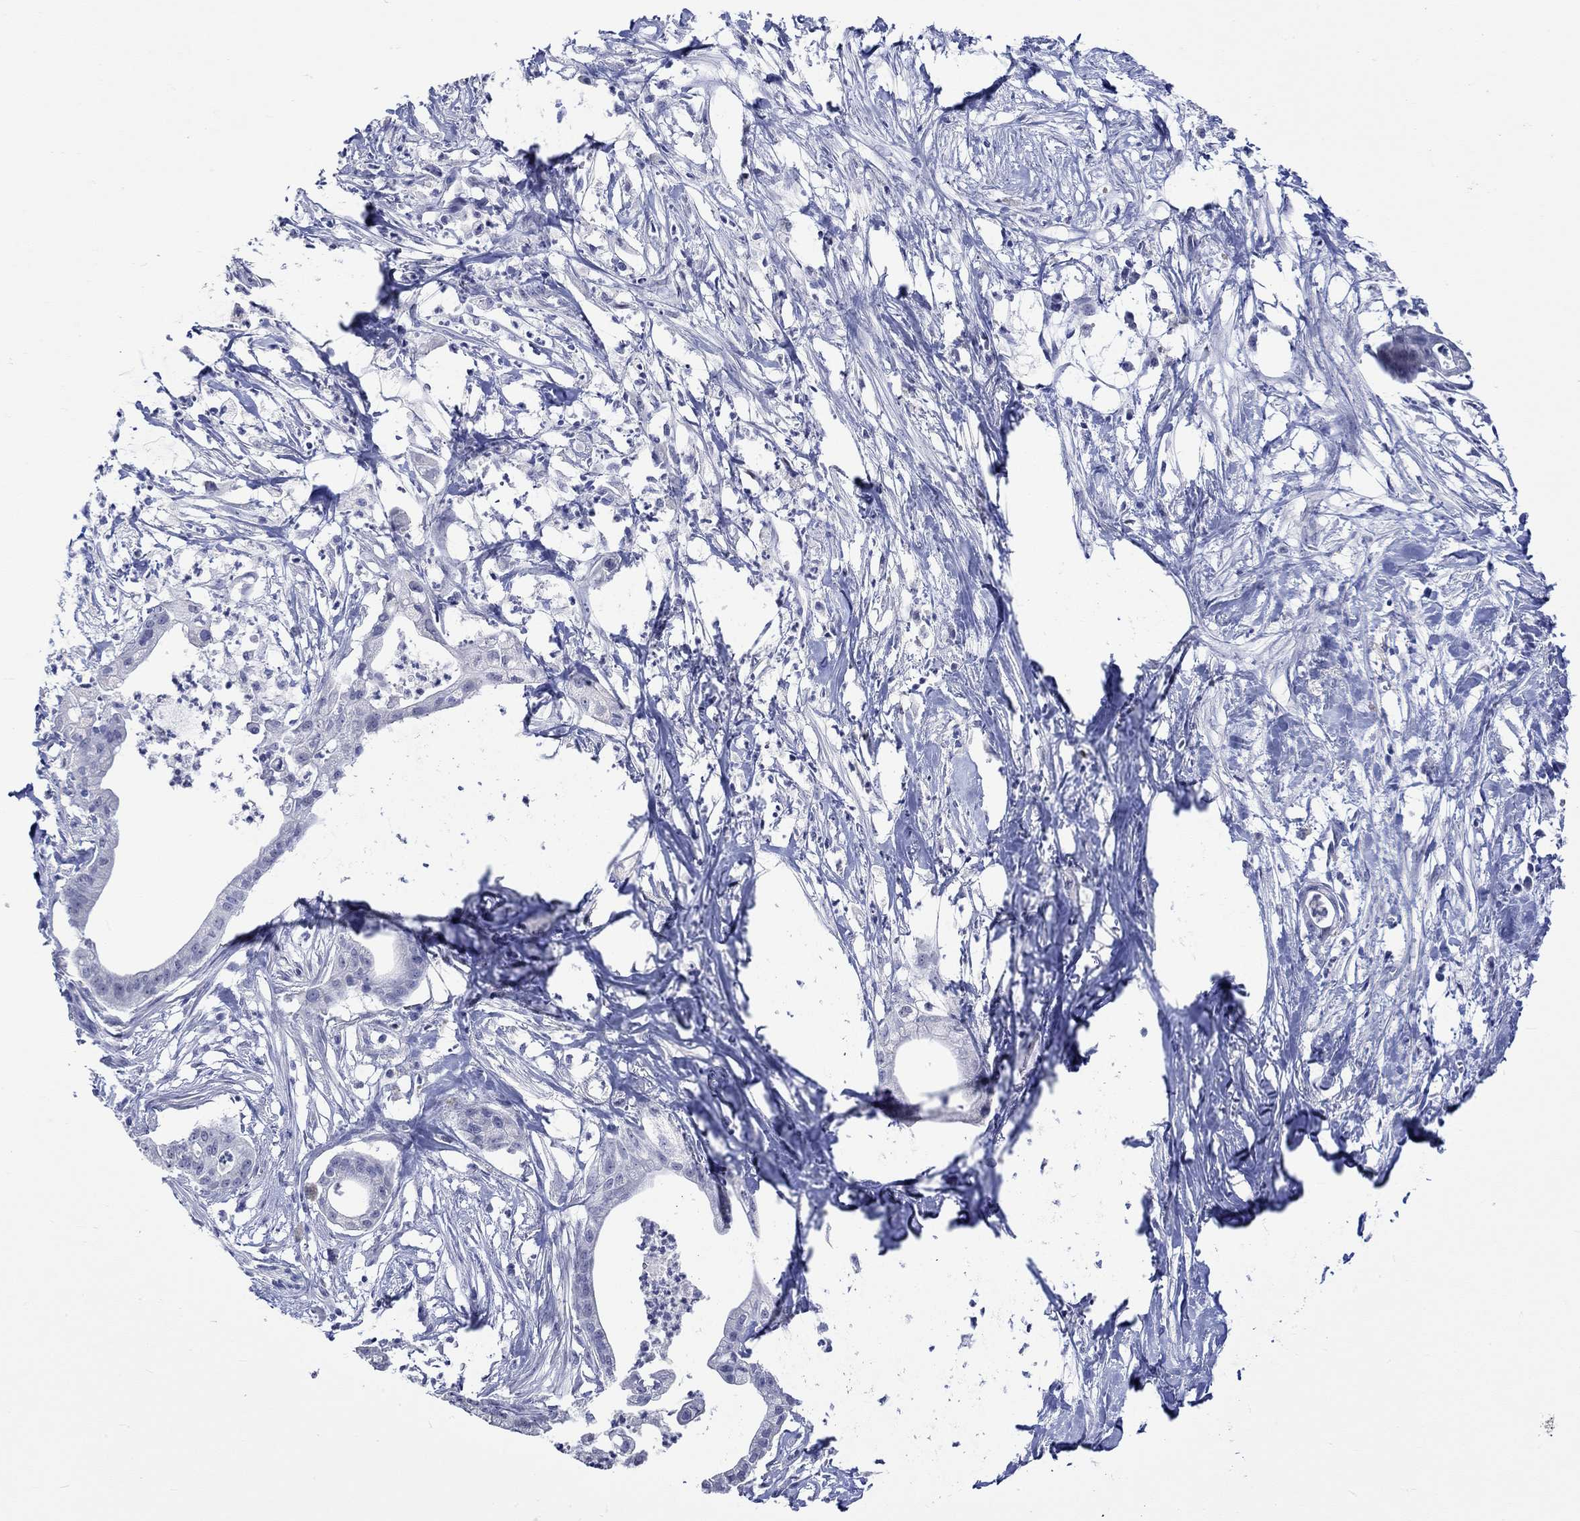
{"staining": {"intensity": "negative", "quantity": "none", "location": "none"}, "tissue": "pancreatic cancer", "cell_type": "Tumor cells", "image_type": "cancer", "snomed": [{"axis": "morphology", "description": "Normal tissue, NOS"}, {"axis": "morphology", "description": "Adenocarcinoma, NOS"}, {"axis": "topography", "description": "Pancreas"}], "caption": "The image displays no staining of tumor cells in pancreatic cancer (adenocarcinoma).", "gene": "KLHL35", "patient": {"sex": "female", "age": 58}}